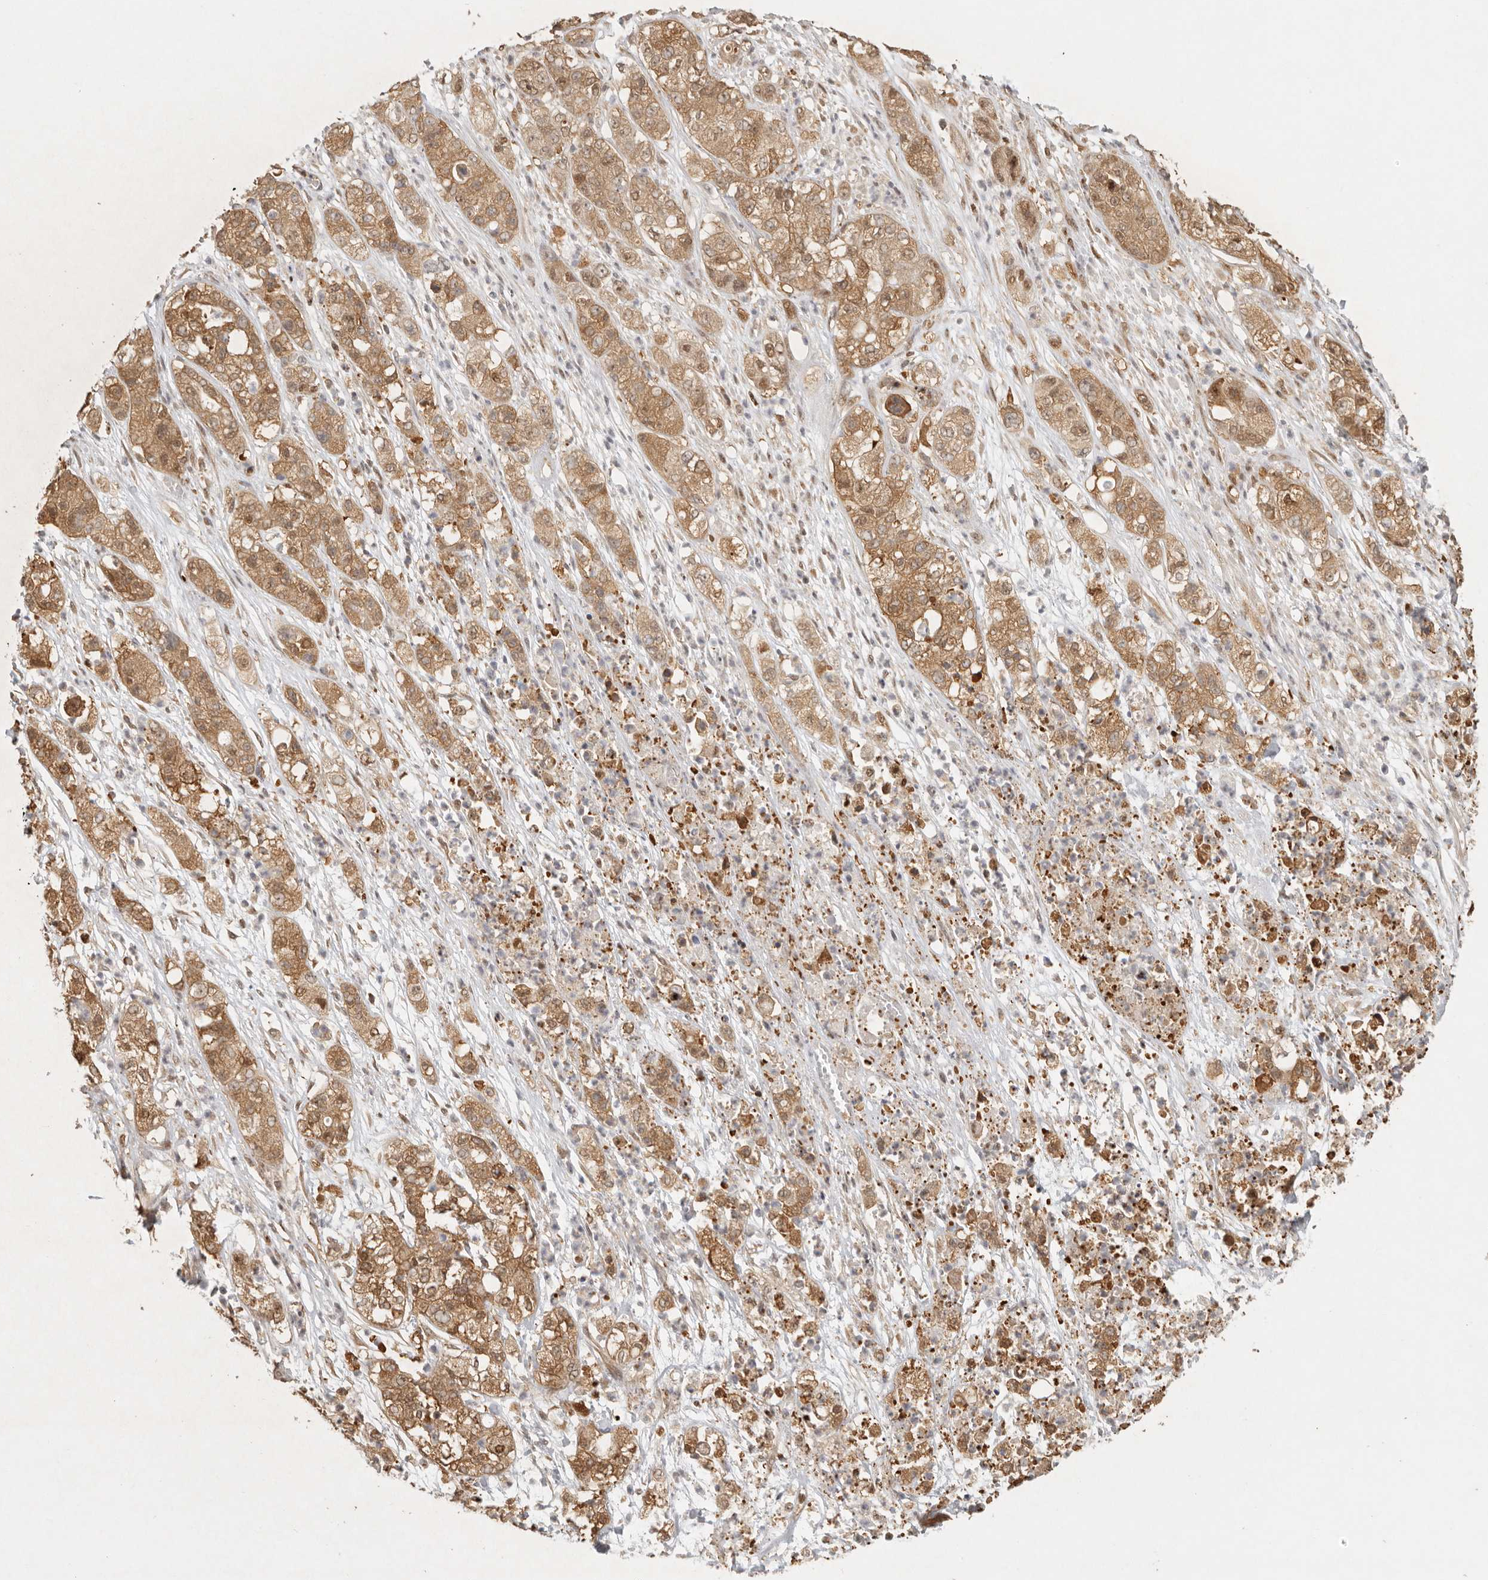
{"staining": {"intensity": "moderate", "quantity": ">75%", "location": "cytoplasmic/membranous,nuclear"}, "tissue": "pancreatic cancer", "cell_type": "Tumor cells", "image_type": "cancer", "snomed": [{"axis": "morphology", "description": "Adenocarcinoma, NOS"}, {"axis": "topography", "description": "Pancreas"}], "caption": "Brown immunohistochemical staining in pancreatic cancer (adenocarcinoma) displays moderate cytoplasmic/membranous and nuclear expression in about >75% of tumor cells.", "gene": "PSMA5", "patient": {"sex": "female", "age": 78}}